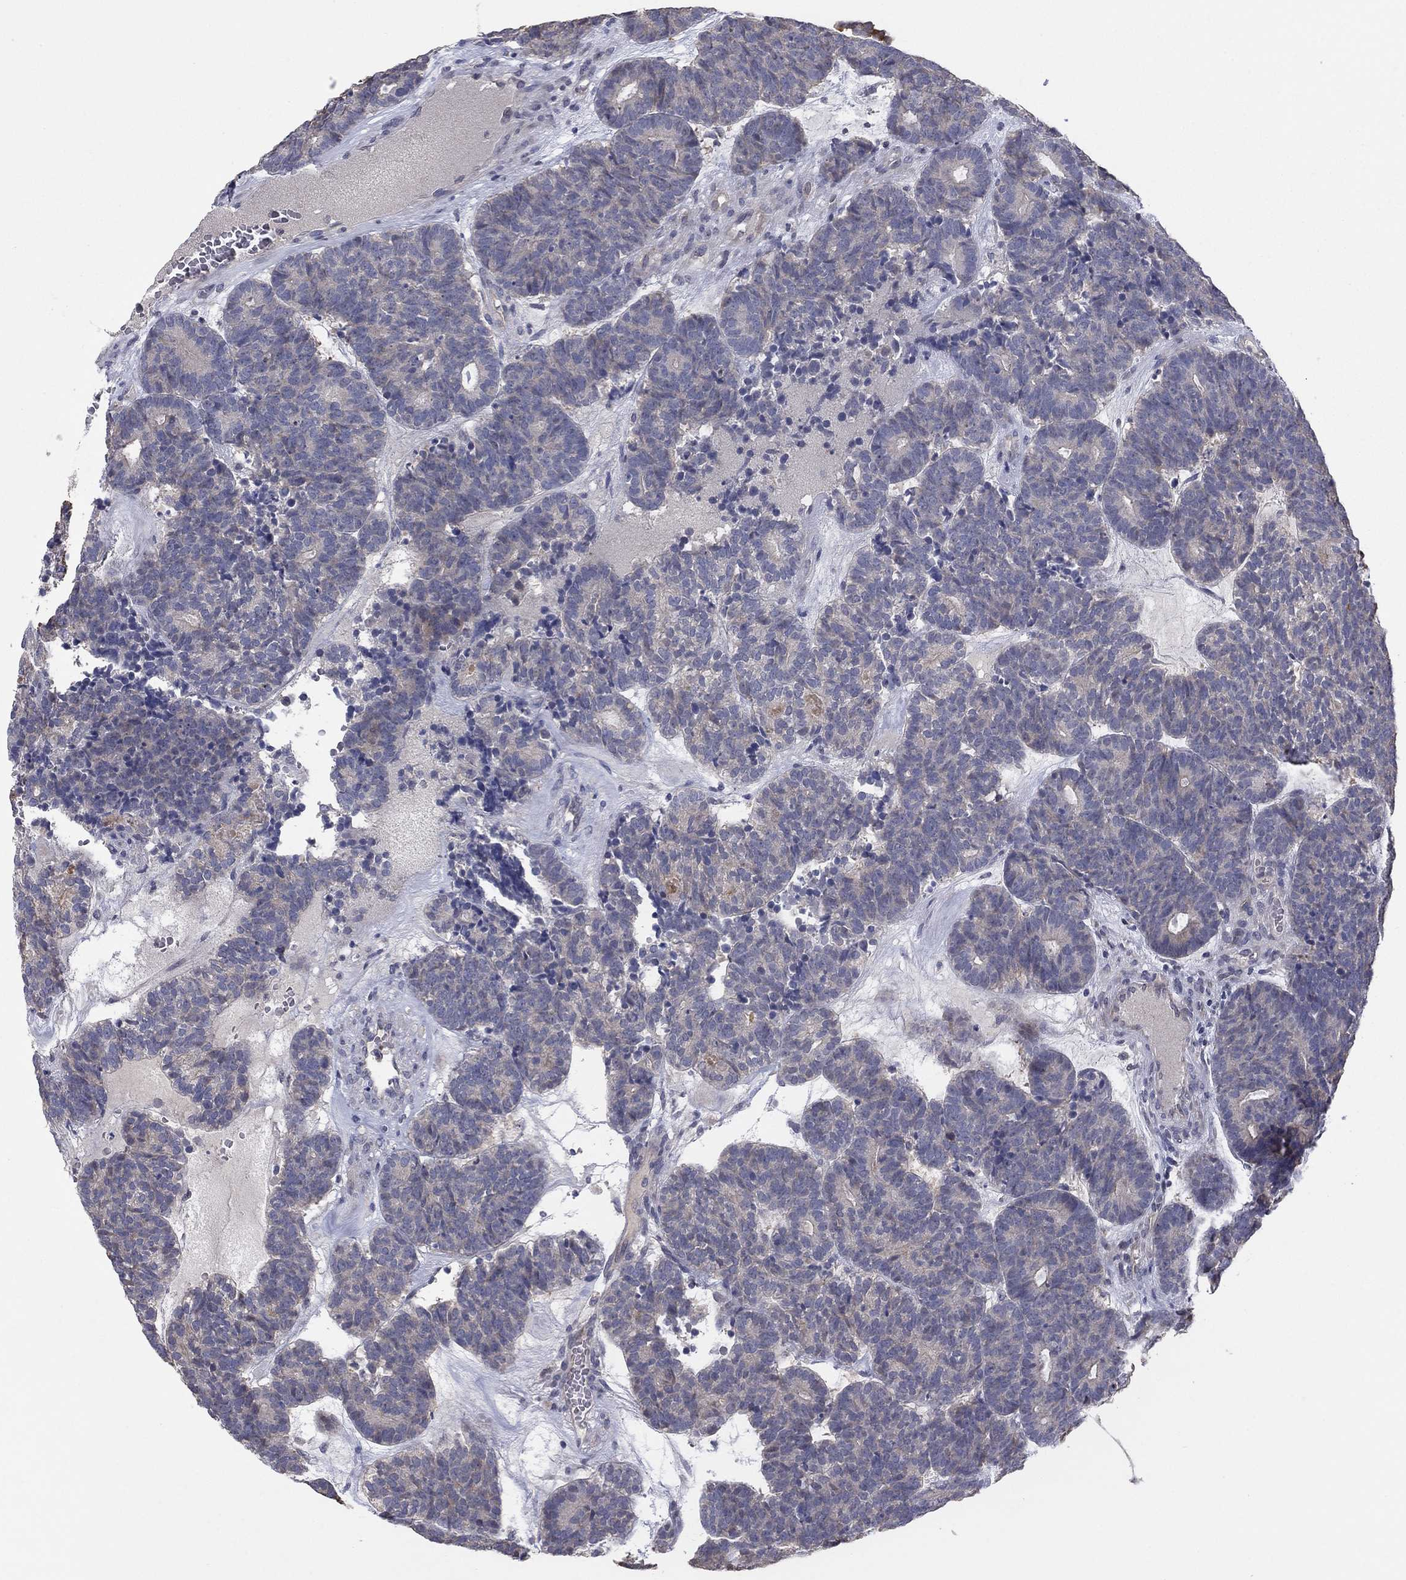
{"staining": {"intensity": "weak", "quantity": "25%-75%", "location": "cytoplasmic/membranous"}, "tissue": "head and neck cancer", "cell_type": "Tumor cells", "image_type": "cancer", "snomed": [{"axis": "morphology", "description": "Adenocarcinoma, NOS"}, {"axis": "topography", "description": "Head-Neck"}], "caption": "Protein staining shows weak cytoplasmic/membranous expression in approximately 25%-75% of tumor cells in head and neck adenocarcinoma. (IHC, brightfield microscopy, high magnification).", "gene": "AMN1", "patient": {"sex": "female", "age": 81}}